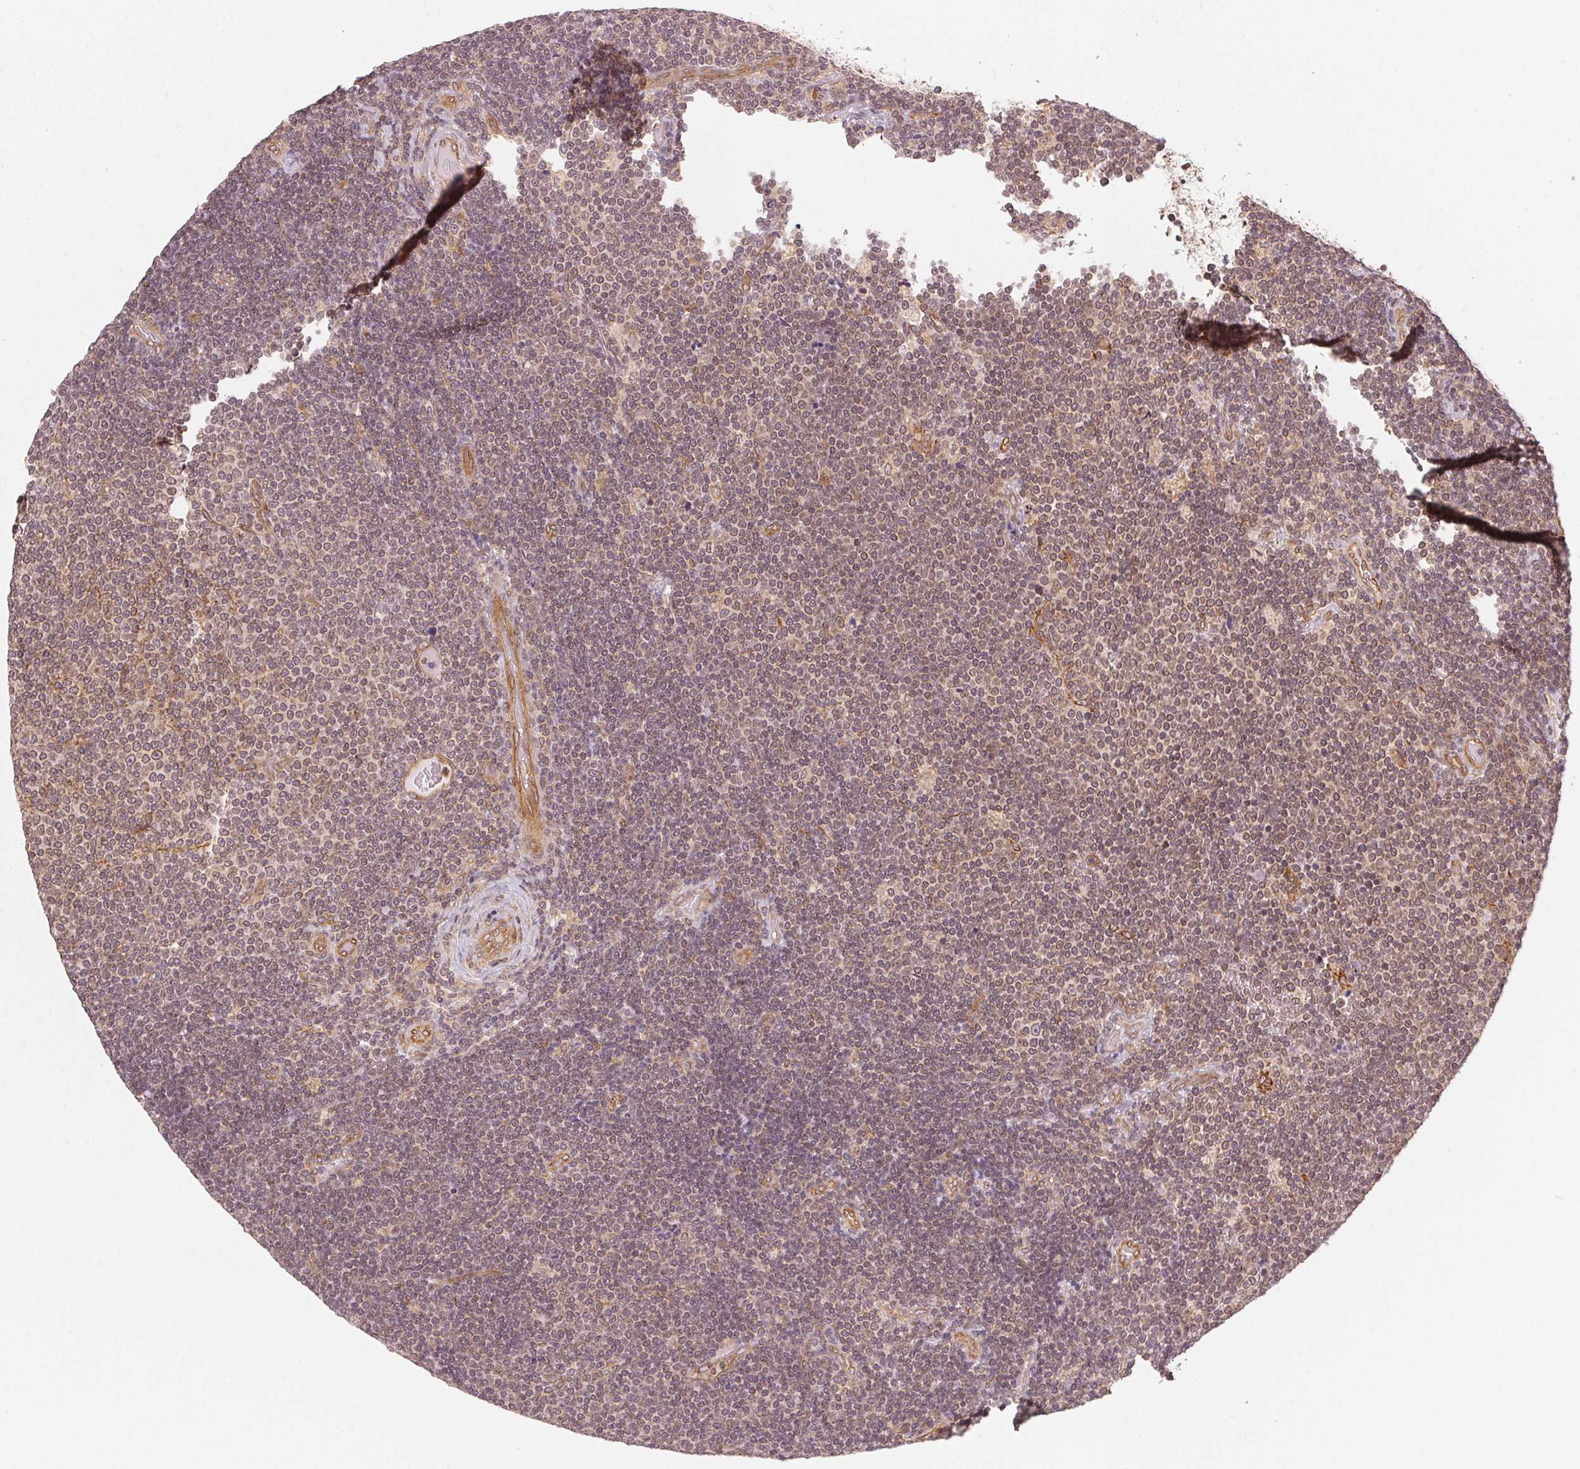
{"staining": {"intensity": "weak", "quantity": "<25%", "location": "cytoplasmic/membranous"}, "tissue": "lymphoma", "cell_type": "Tumor cells", "image_type": "cancer", "snomed": [{"axis": "morphology", "description": "Malignant lymphoma, non-Hodgkin's type, Low grade"}, {"axis": "topography", "description": "Brain"}], "caption": "The IHC micrograph has no significant expression in tumor cells of lymphoma tissue.", "gene": "STRN4", "patient": {"sex": "female", "age": 66}}